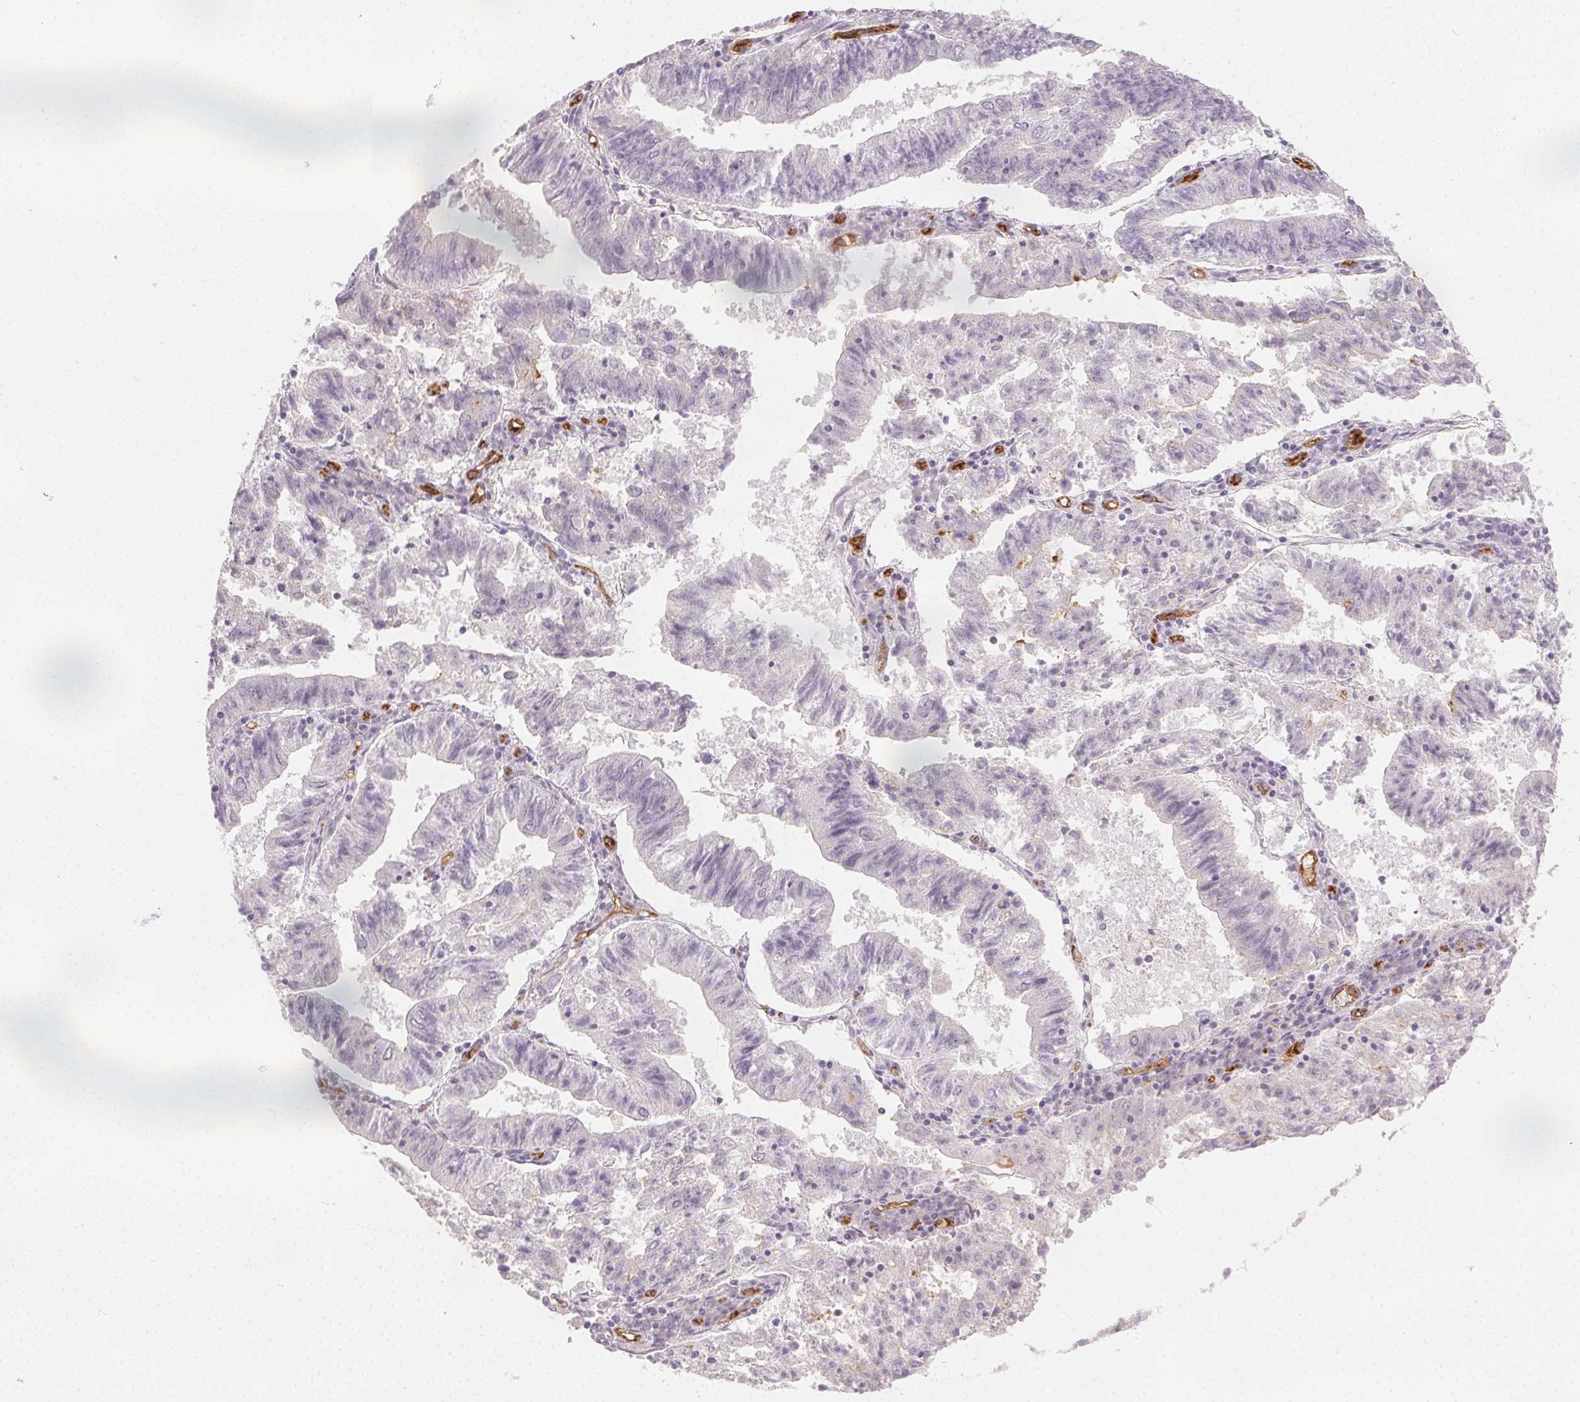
{"staining": {"intensity": "negative", "quantity": "none", "location": "none"}, "tissue": "endometrial cancer", "cell_type": "Tumor cells", "image_type": "cancer", "snomed": [{"axis": "morphology", "description": "Adenocarcinoma, NOS"}, {"axis": "topography", "description": "Endometrium"}], "caption": "There is no significant staining in tumor cells of endometrial cancer (adenocarcinoma).", "gene": "PODXL", "patient": {"sex": "female", "age": 82}}